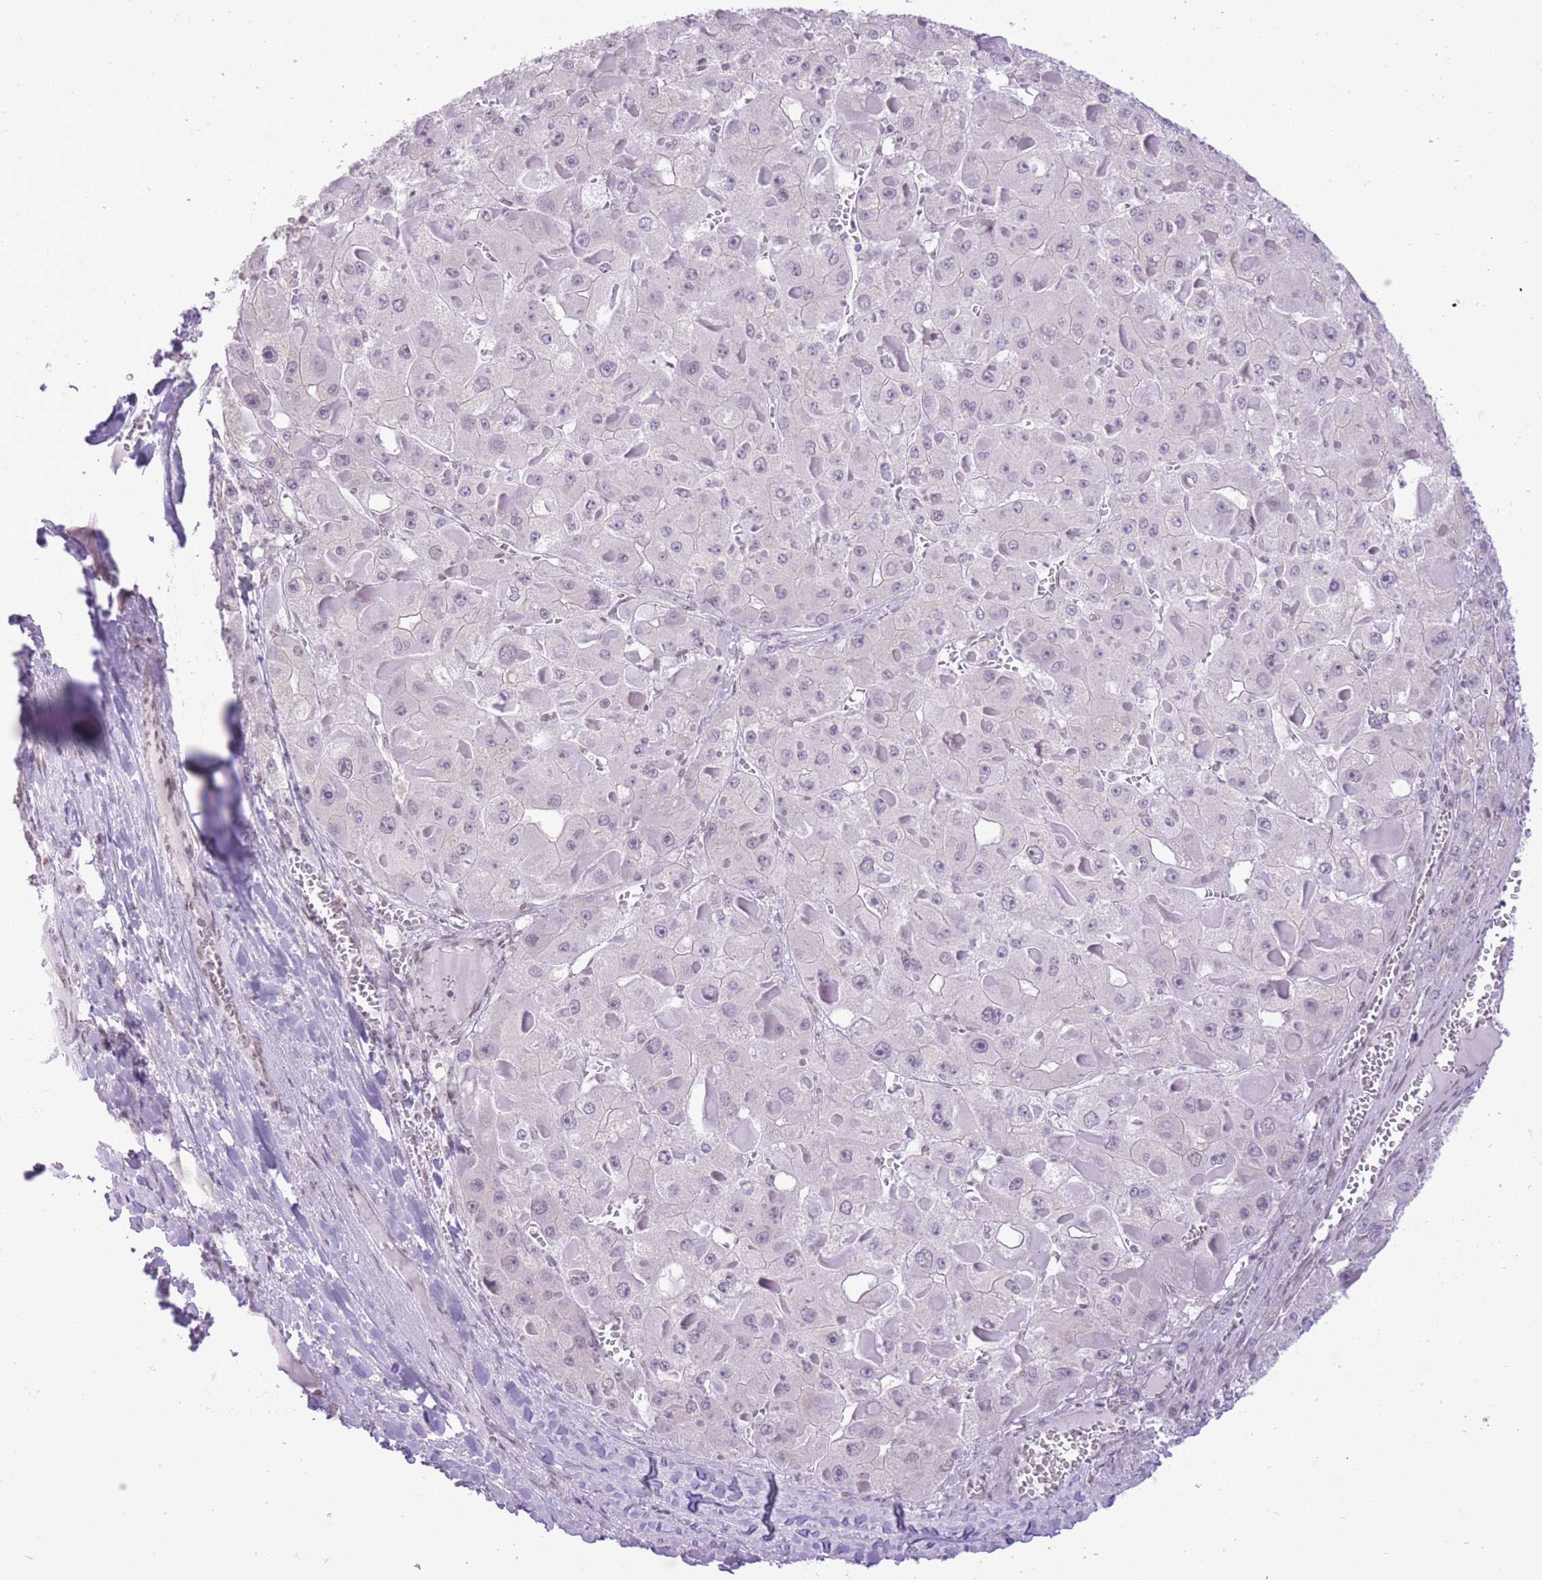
{"staining": {"intensity": "negative", "quantity": "none", "location": "none"}, "tissue": "liver cancer", "cell_type": "Tumor cells", "image_type": "cancer", "snomed": [{"axis": "morphology", "description": "Carcinoma, Hepatocellular, NOS"}, {"axis": "topography", "description": "Liver"}], "caption": "Liver cancer was stained to show a protein in brown. There is no significant positivity in tumor cells. Brightfield microscopy of IHC stained with DAB (3,3'-diaminobenzidine) (brown) and hematoxylin (blue), captured at high magnification.", "gene": "ZBED5", "patient": {"sex": "female", "age": 73}}